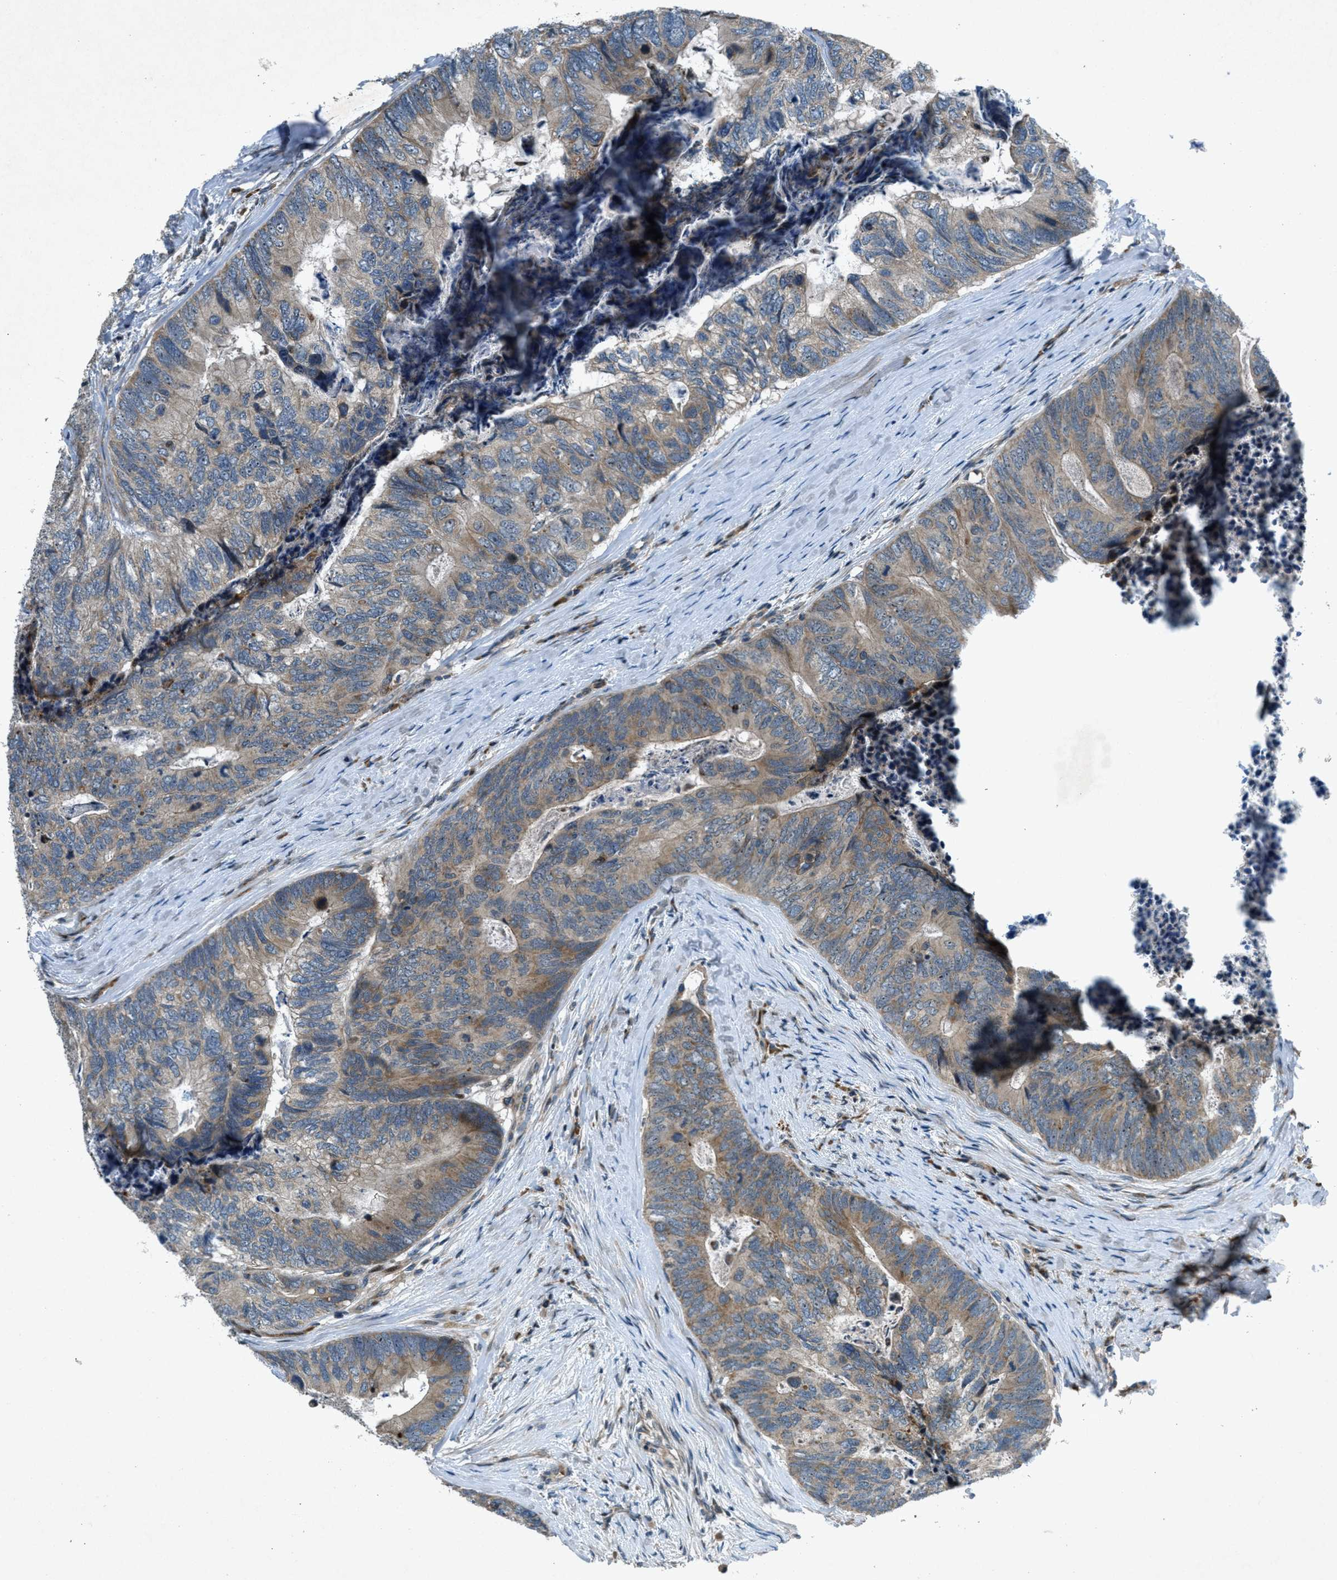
{"staining": {"intensity": "moderate", "quantity": ">75%", "location": "cytoplasmic/membranous"}, "tissue": "colorectal cancer", "cell_type": "Tumor cells", "image_type": "cancer", "snomed": [{"axis": "morphology", "description": "Adenocarcinoma, NOS"}, {"axis": "topography", "description": "Colon"}], "caption": "Tumor cells display medium levels of moderate cytoplasmic/membranous positivity in approximately >75% of cells in human colorectal adenocarcinoma. (DAB (3,3'-diaminobenzidine) IHC with brightfield microscopy, high magnification).", "gene": "CLEC2D", "patient": {"sex": "female", "age": 67}}